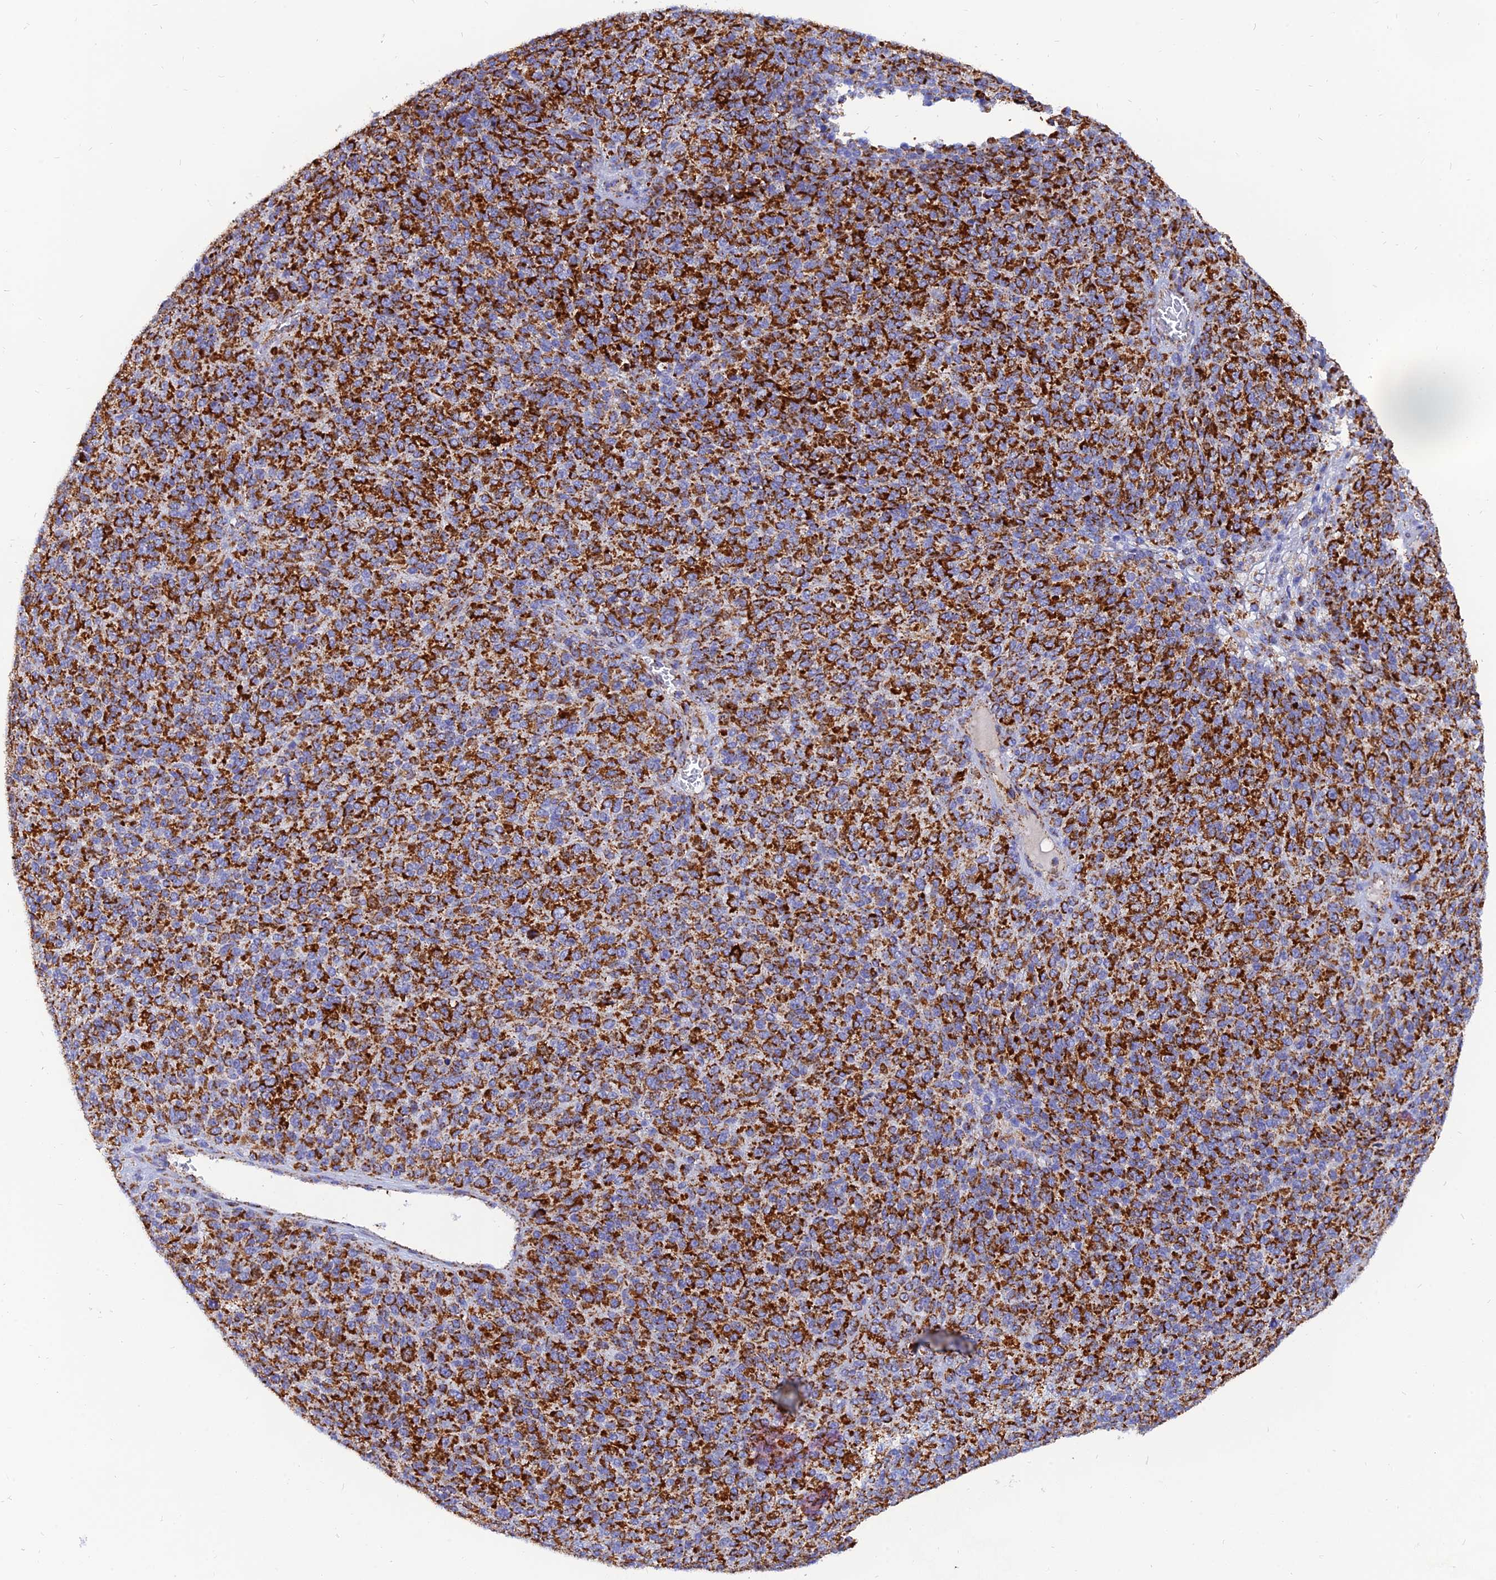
{"staining": {"intensity": "strong", "quantity": ">75%", "location": "cytoplasmic/membranous"}, "tissue": "melanoma", "cell_type": "Tumor cells", "image_type": "cancer", "snomed": [{"axis": "morphology", "description": "Malignant melanoma, Metastatic site"}, {"axis": "topography", "description": "Brain"}], "caption": "Malignant melanoma (metastatic site) stained with a protein marker reveals strong staining in tumor cells.", "gene": "NDUFB6", "patient": {"sex": "female", "age": 56}}